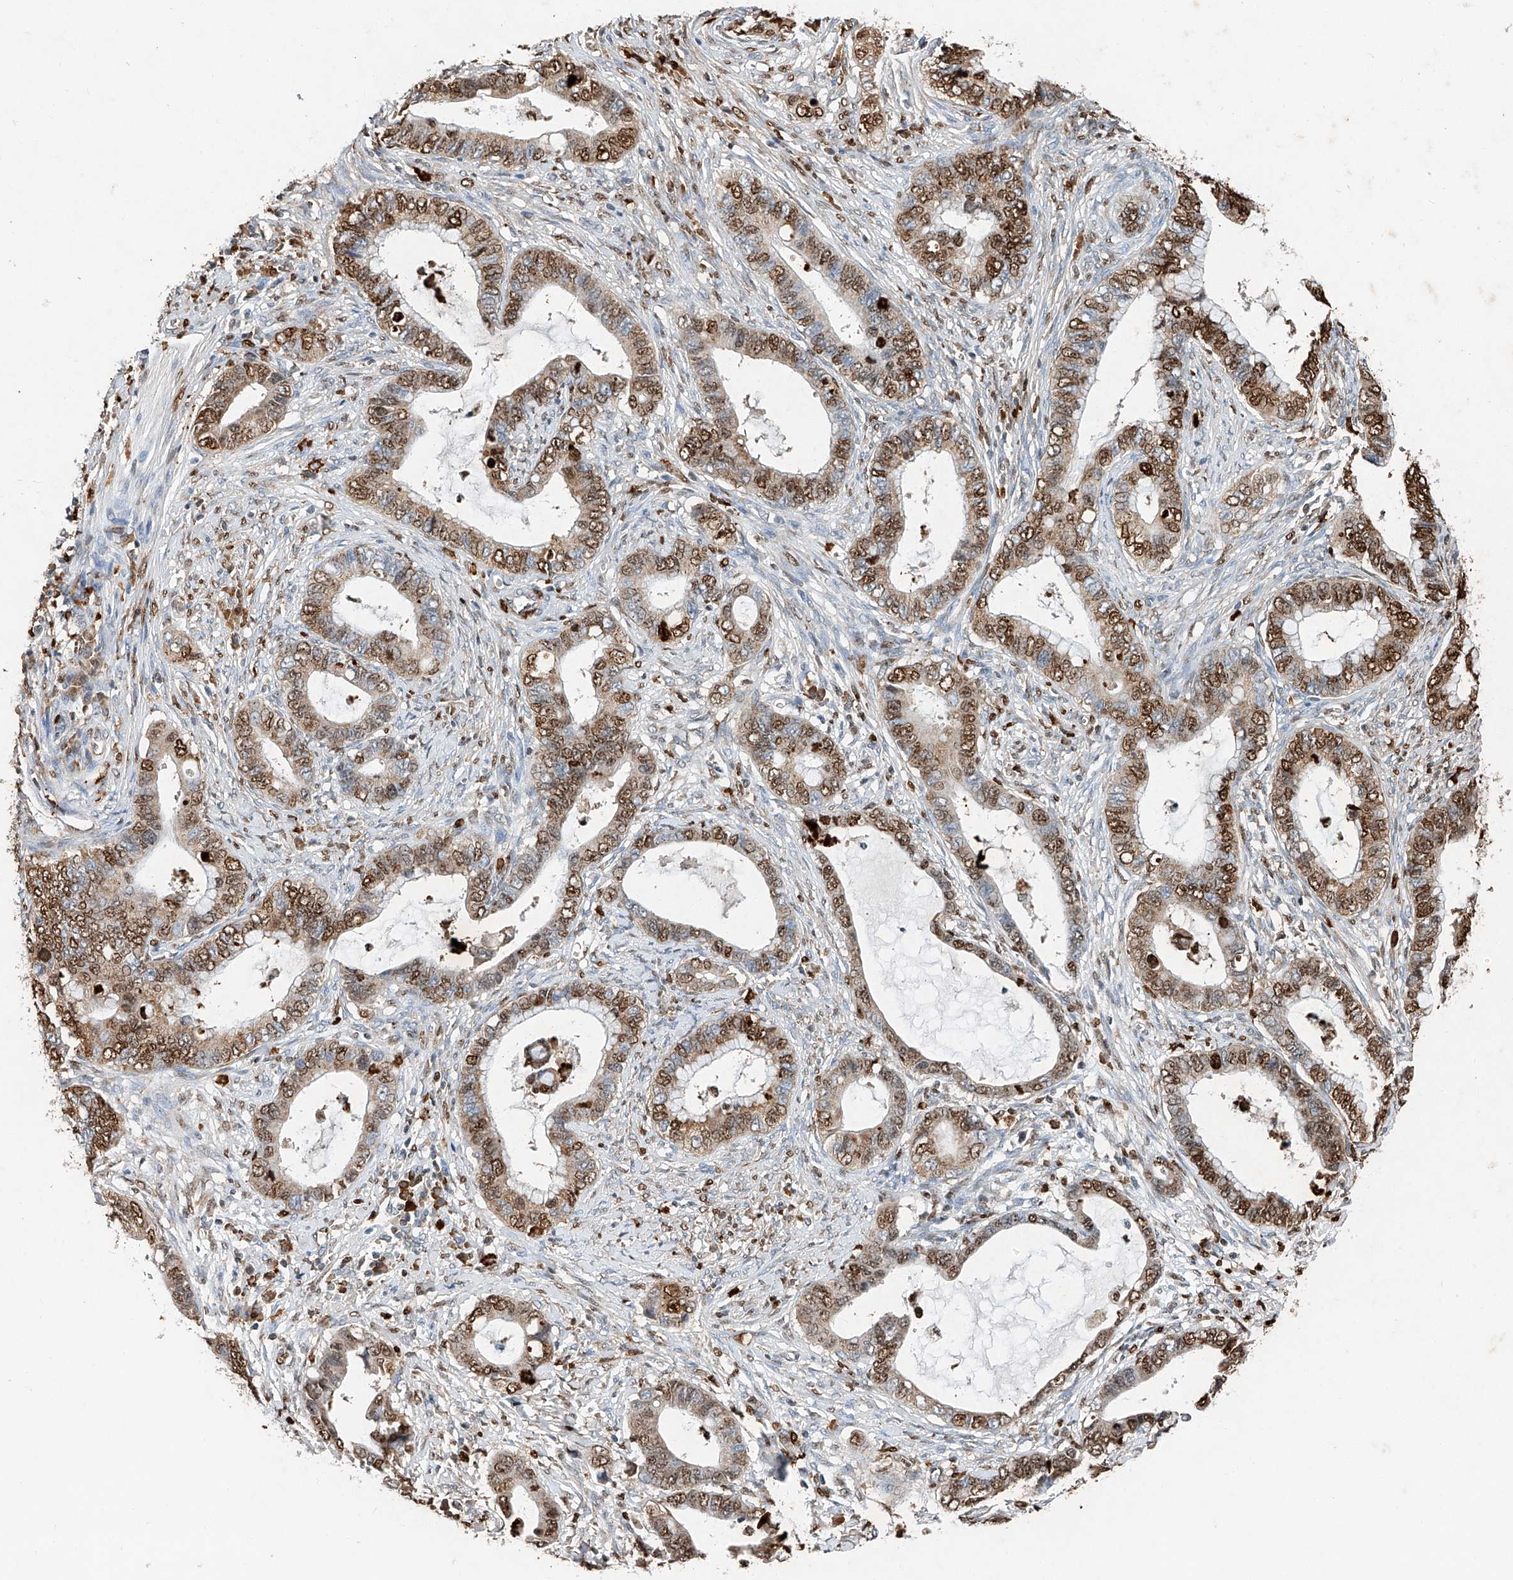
{"staining": {"intensity": "moderate", "quantity": ">75%", "location": "nuclear"}, "tissue": "cervical cancer", "cell_type": "Tumor cells", "image_type": "cancer", "snomed": [{"axis": "morphology", "description": "Adenocarcinoma, NOS"}, {"axis": "topography", "description": "Cervix"}], "caption": "Moderate nuclear positivity is present in approximately >75% of tumor cells in cervical cancer (adenocarcinoma).", "gene": "CTDP1", "patient": {"sex": "female", "age": 44}}